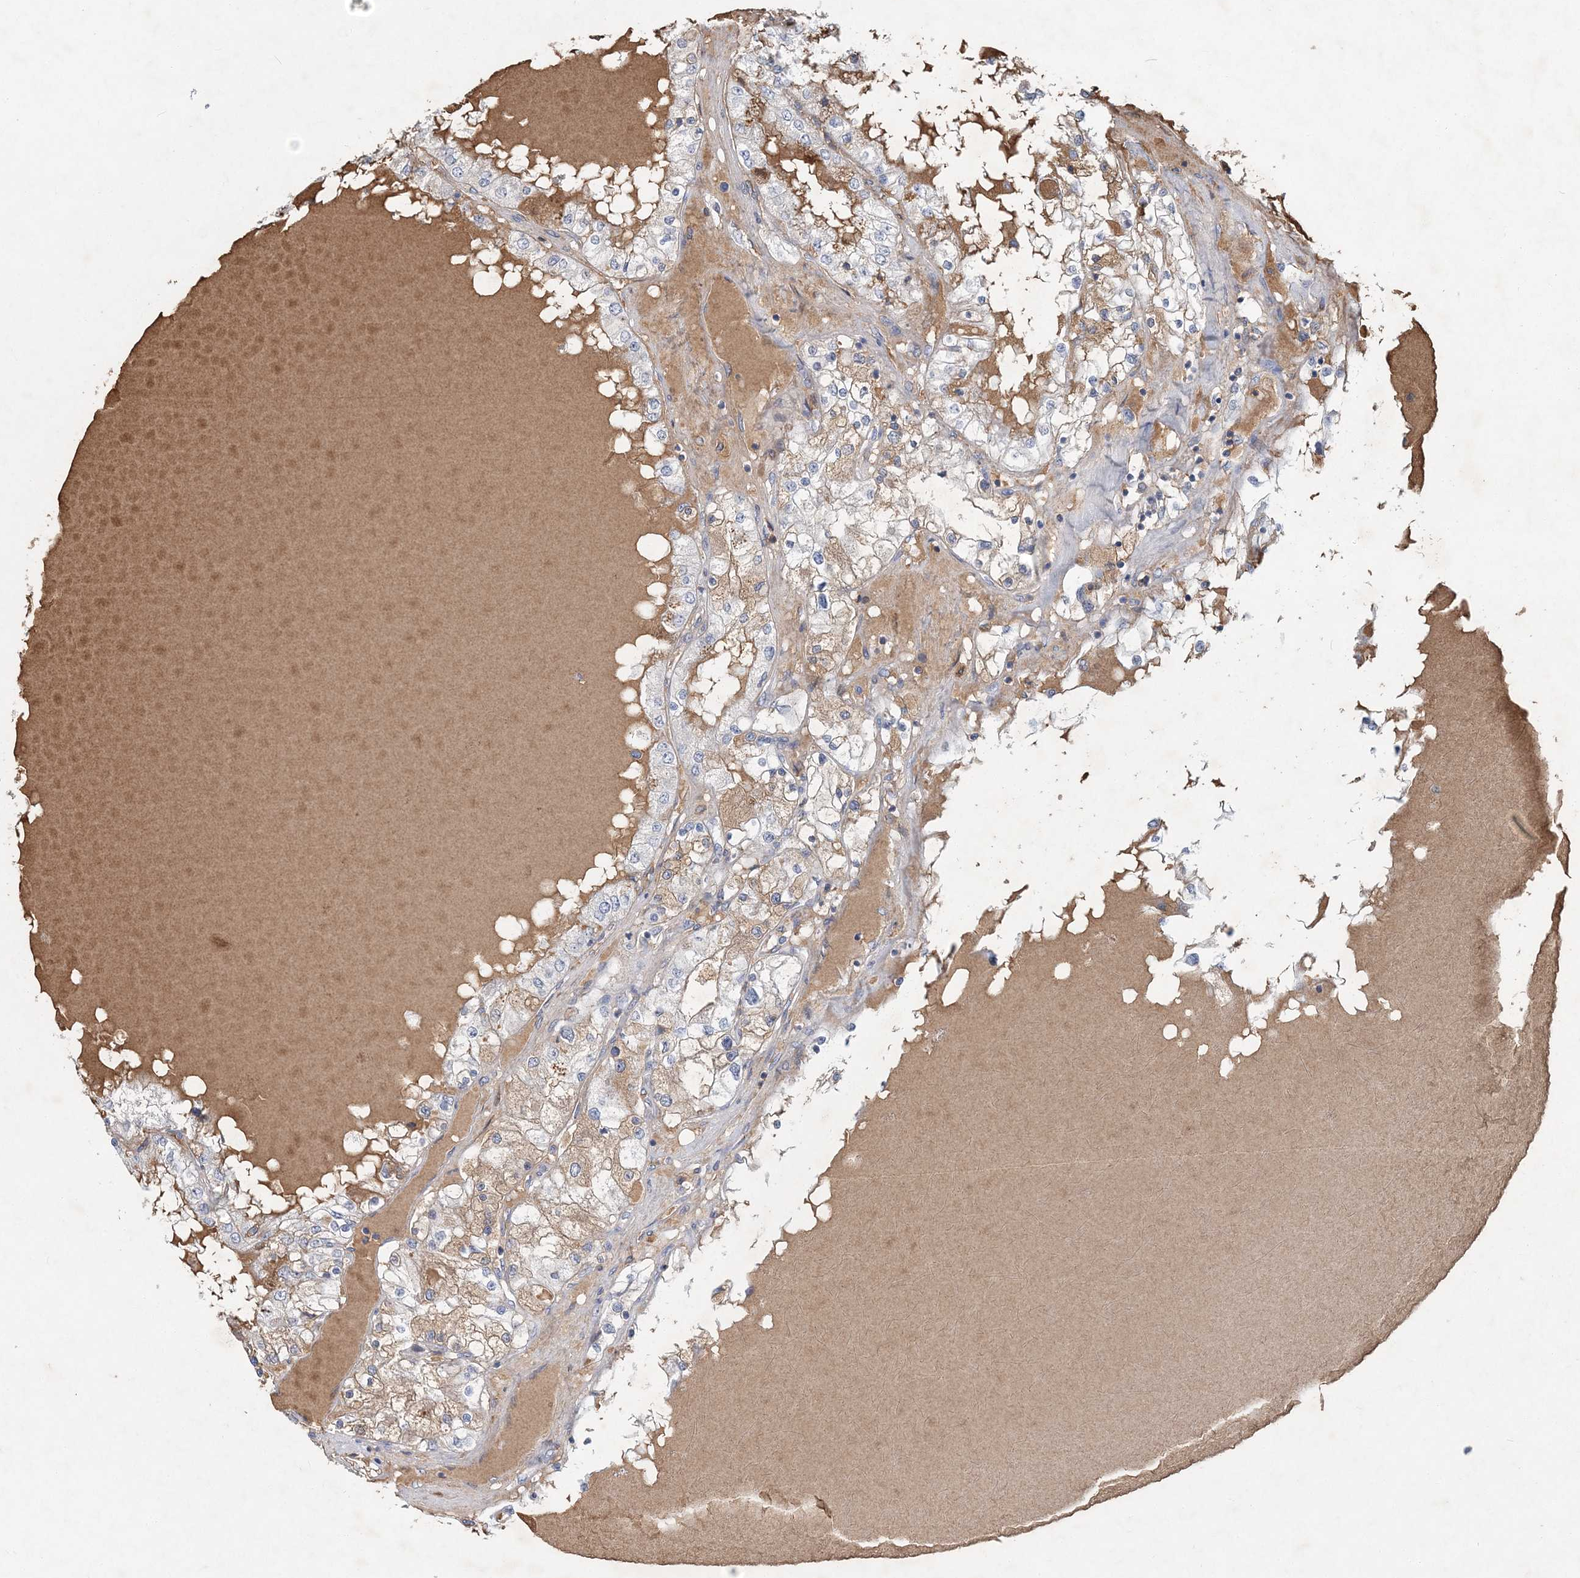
{"staining": {"intensity": "weak", "quantity": "25%-75%", "location": "cytoplasmic/membranous"}, "tissue": "renal cancer", "cell_type": "Tumor cells", "image_type": "cancer", "snomed": [{"axis": "morphology", "description": "Adenocarcinoma, NOS"}, {"axis": "topography", "description": "Kidney"}], "caption": "This histopathology image demonstrates immunohistochemistry staining of renal cancer (adenocarcinoma), with low weak cytoplasmic/membranous positivity in about 25%-75% of tumor cells.", "gene": "RNF25", "patient": {"sex": "male", "age": 68}}